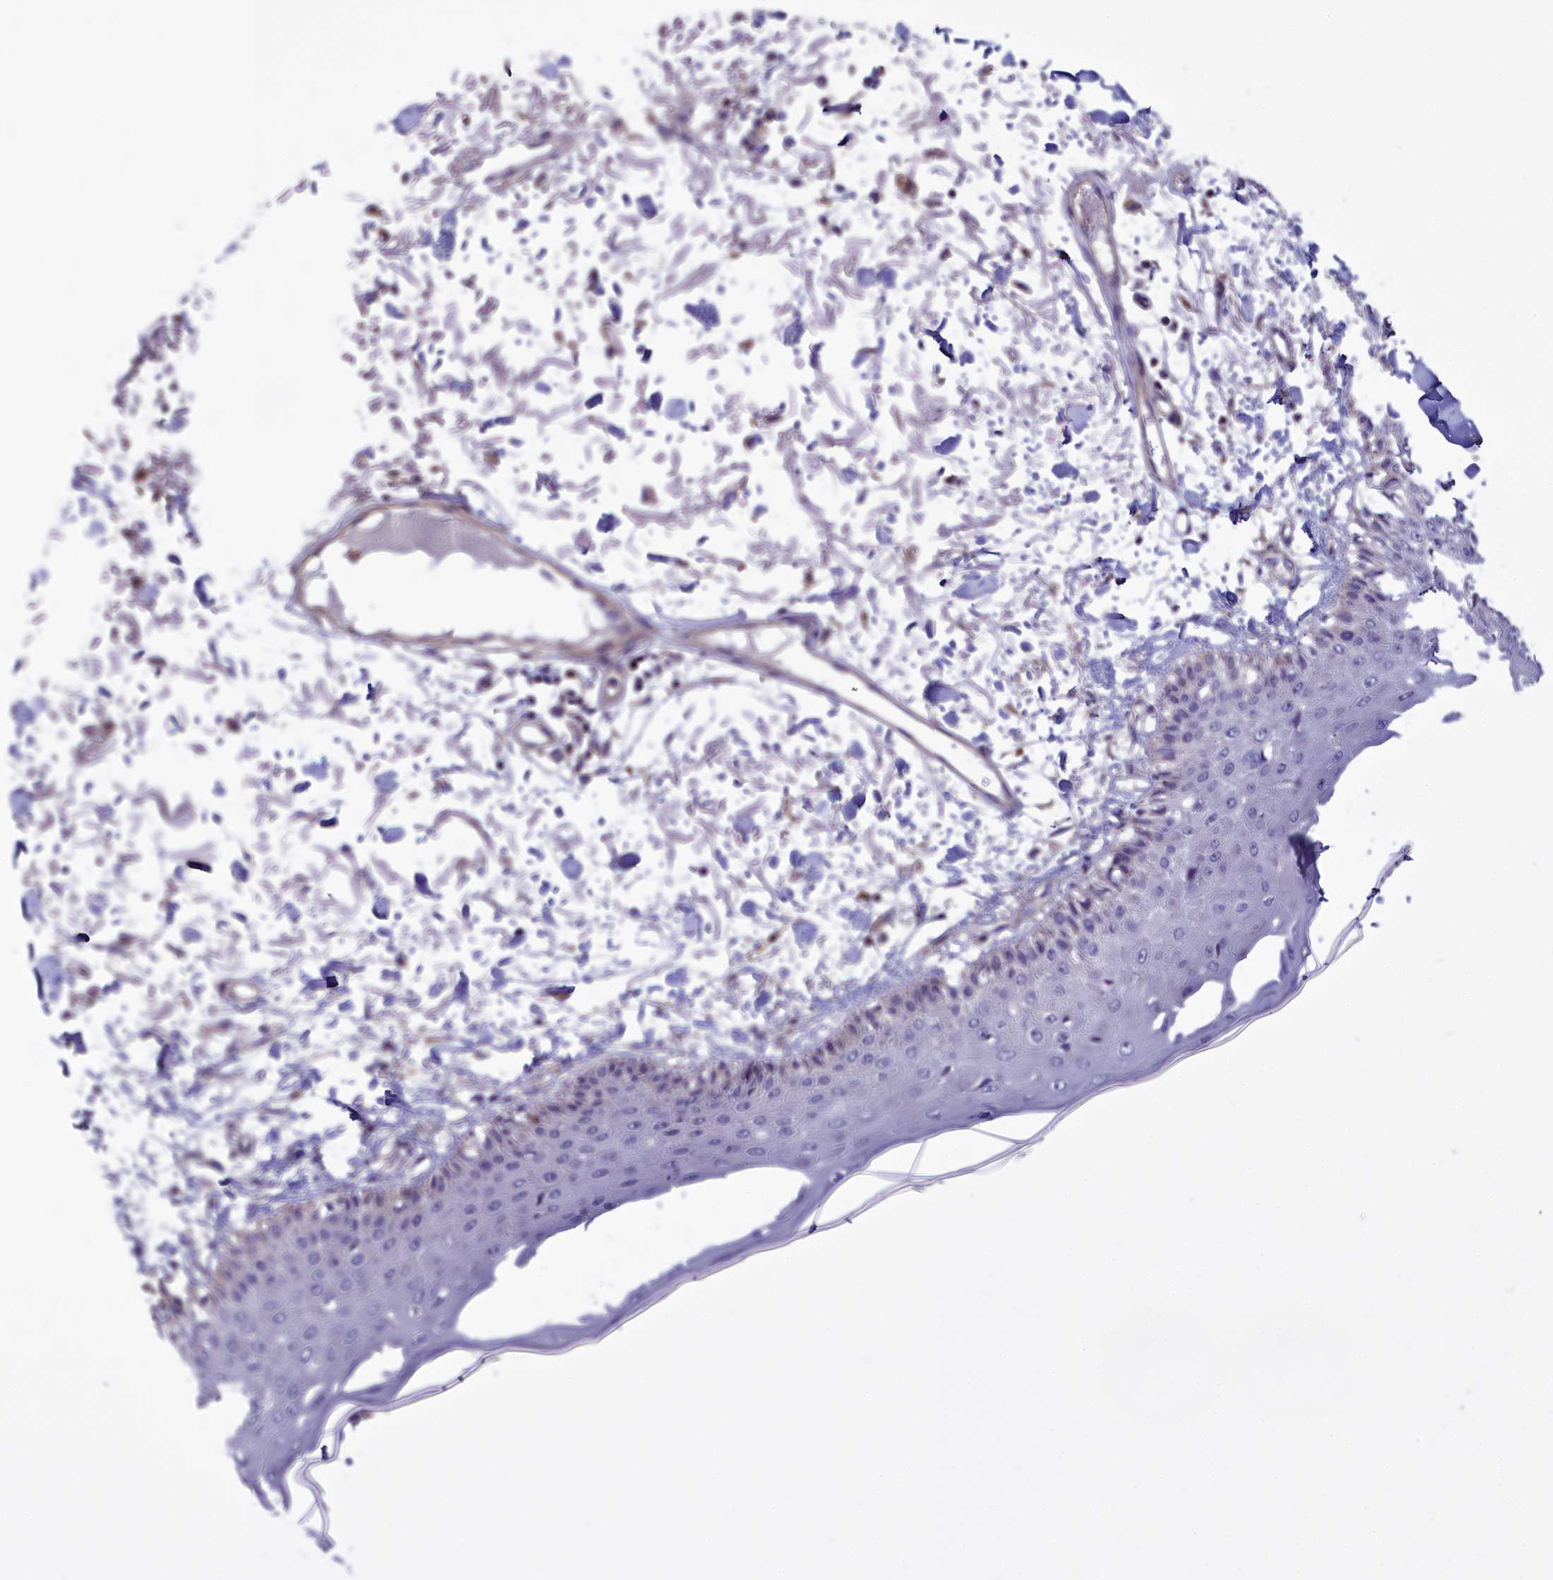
{"staining": {"intensity": "negative", "quantity": "none", "location": "none"}, "tissue": "skin", "cell_type": "Fibroblasts", "image_type": "normal", "snomed": [{"axis": "morphology", "description": "Normal tissue, NOS"}, {"axis": "morphology", "description": "Squamous cell carcinoma, NOS"}, {"axis": "topography", "description": "Skin"}, {"axis": "topography", "description": "Peripheral nerve tissue"}], "caption": "DAB immunohistochemical staining of normal skin exhibits no significant expression in fibroblasts. The staining is performed using DAB brown chromogen with nuclei counter-stained in using hematoxylin.", "gene": "AMDHD2", "patient": {"sex": "male", "age": 83}}